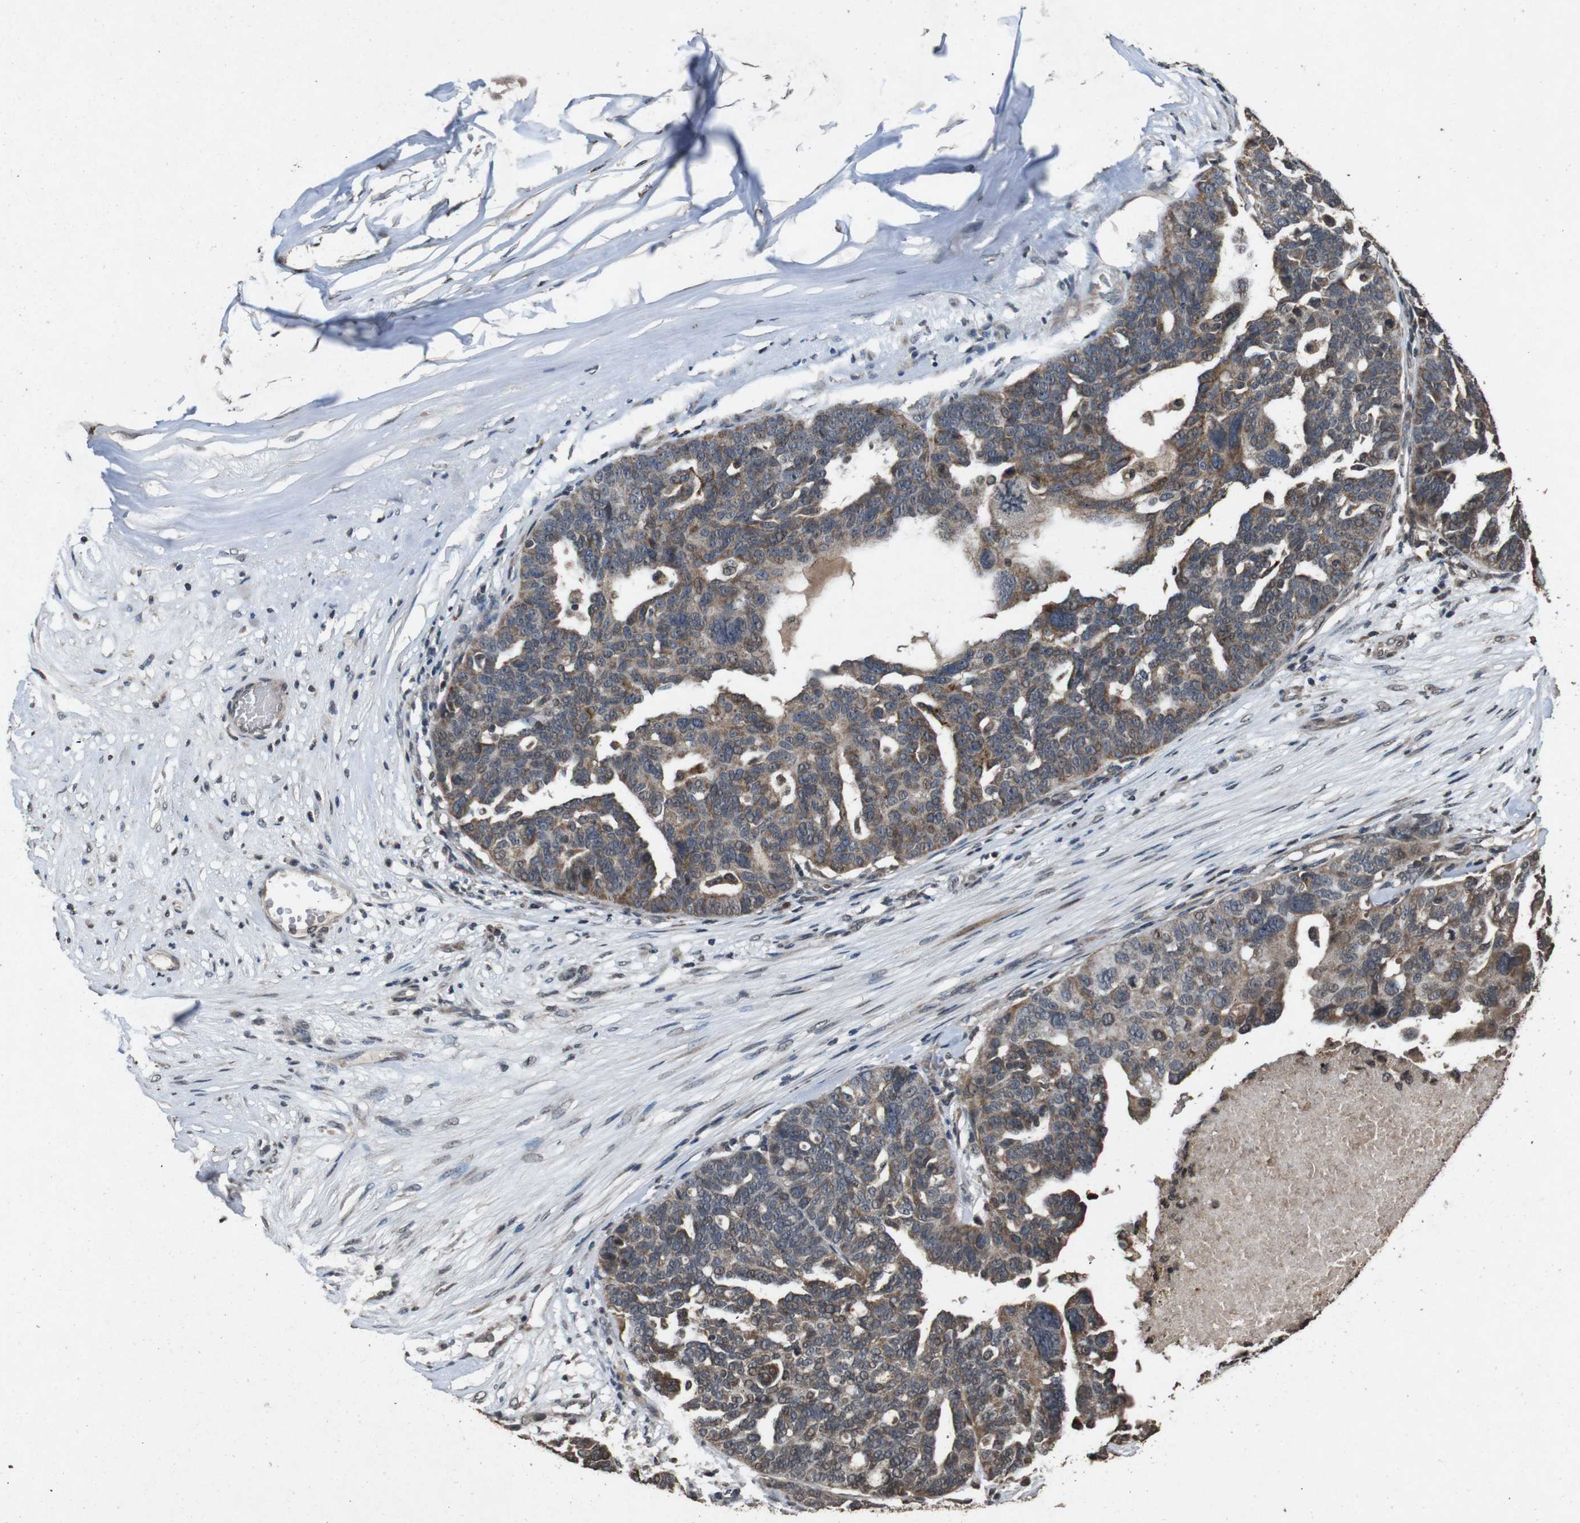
{"staining": {"intensity": "moderate", "quantity": ">75%", "location": "cytoplasmic/membranous"}, "tissue": "ovarian cancer", "cell_type": "Tumor cells", "image_type": "cancer", "snomed": [{"axis": "morphology", "description": "Cystadenocarcinoma, serous, NOS"}, {"axis": "topography", "description": "Ovary"}], "caption": "Immunohistochemistry (DAB (3,3'-diaminobenzidine)) staining of ovarian cancer (serous cystadenocarcinoma) shows moderate cytoplasmic/membranous protein positivity in about >75% of tumor cells.", "gene": "SORL1", "patient": {"sex": "female", "age": 59}}